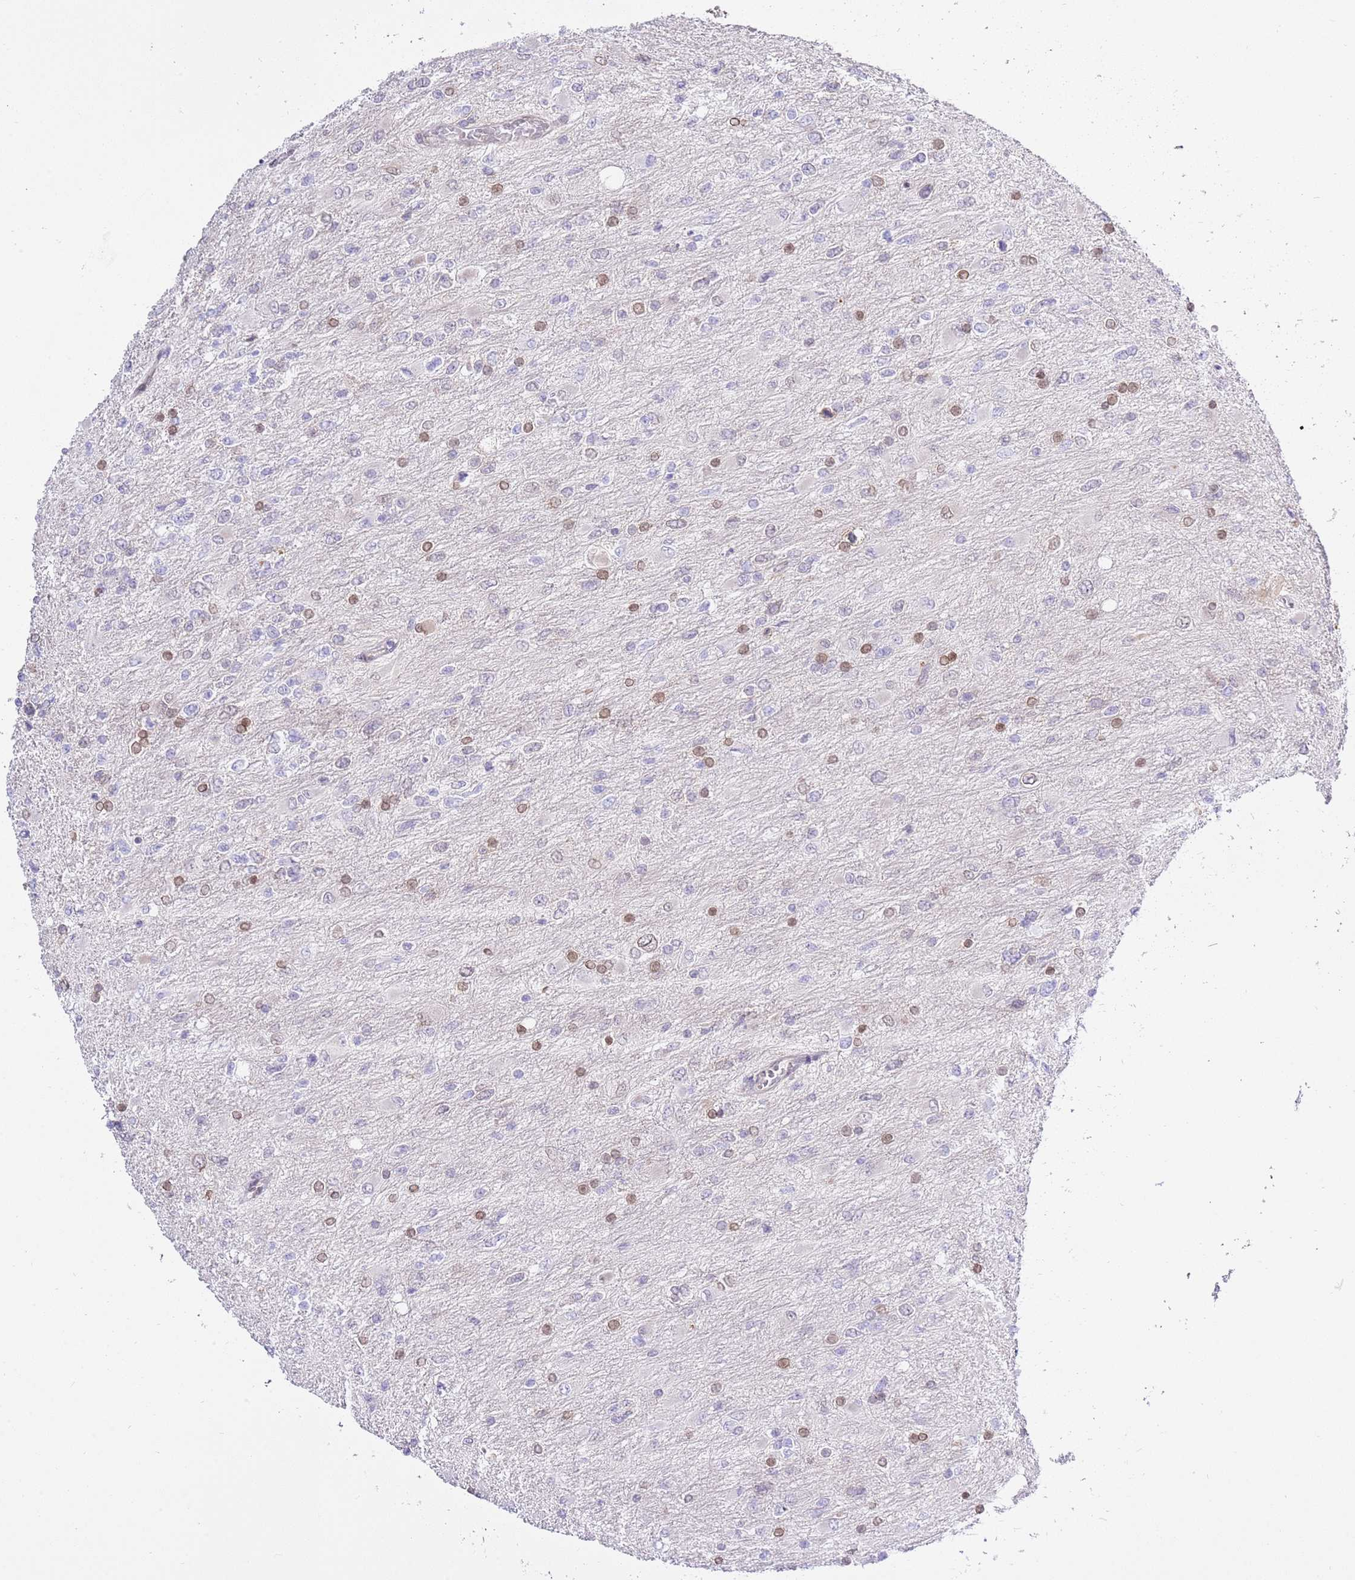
{"staining": {"intensity": "moderate", "quantity": "<25%", "location": "nuclear"}, "tissue": "glioma", "cell_type": "Tumor cells", "image_type": "cancer", "snomed": [{"axis": "morphology", "description": "Glioma, malignant, High grade"}, {"axis": "topography", "description": "Cerebral cortex"}], "caption": "Human malignant high-grade glioma stained for a protein (brown) demonstrates moderate nuclear positive staining in approximately <25% of tumor cells.", "gene": "TRIM37", "patient": {"sex": "female", "age": 36}}